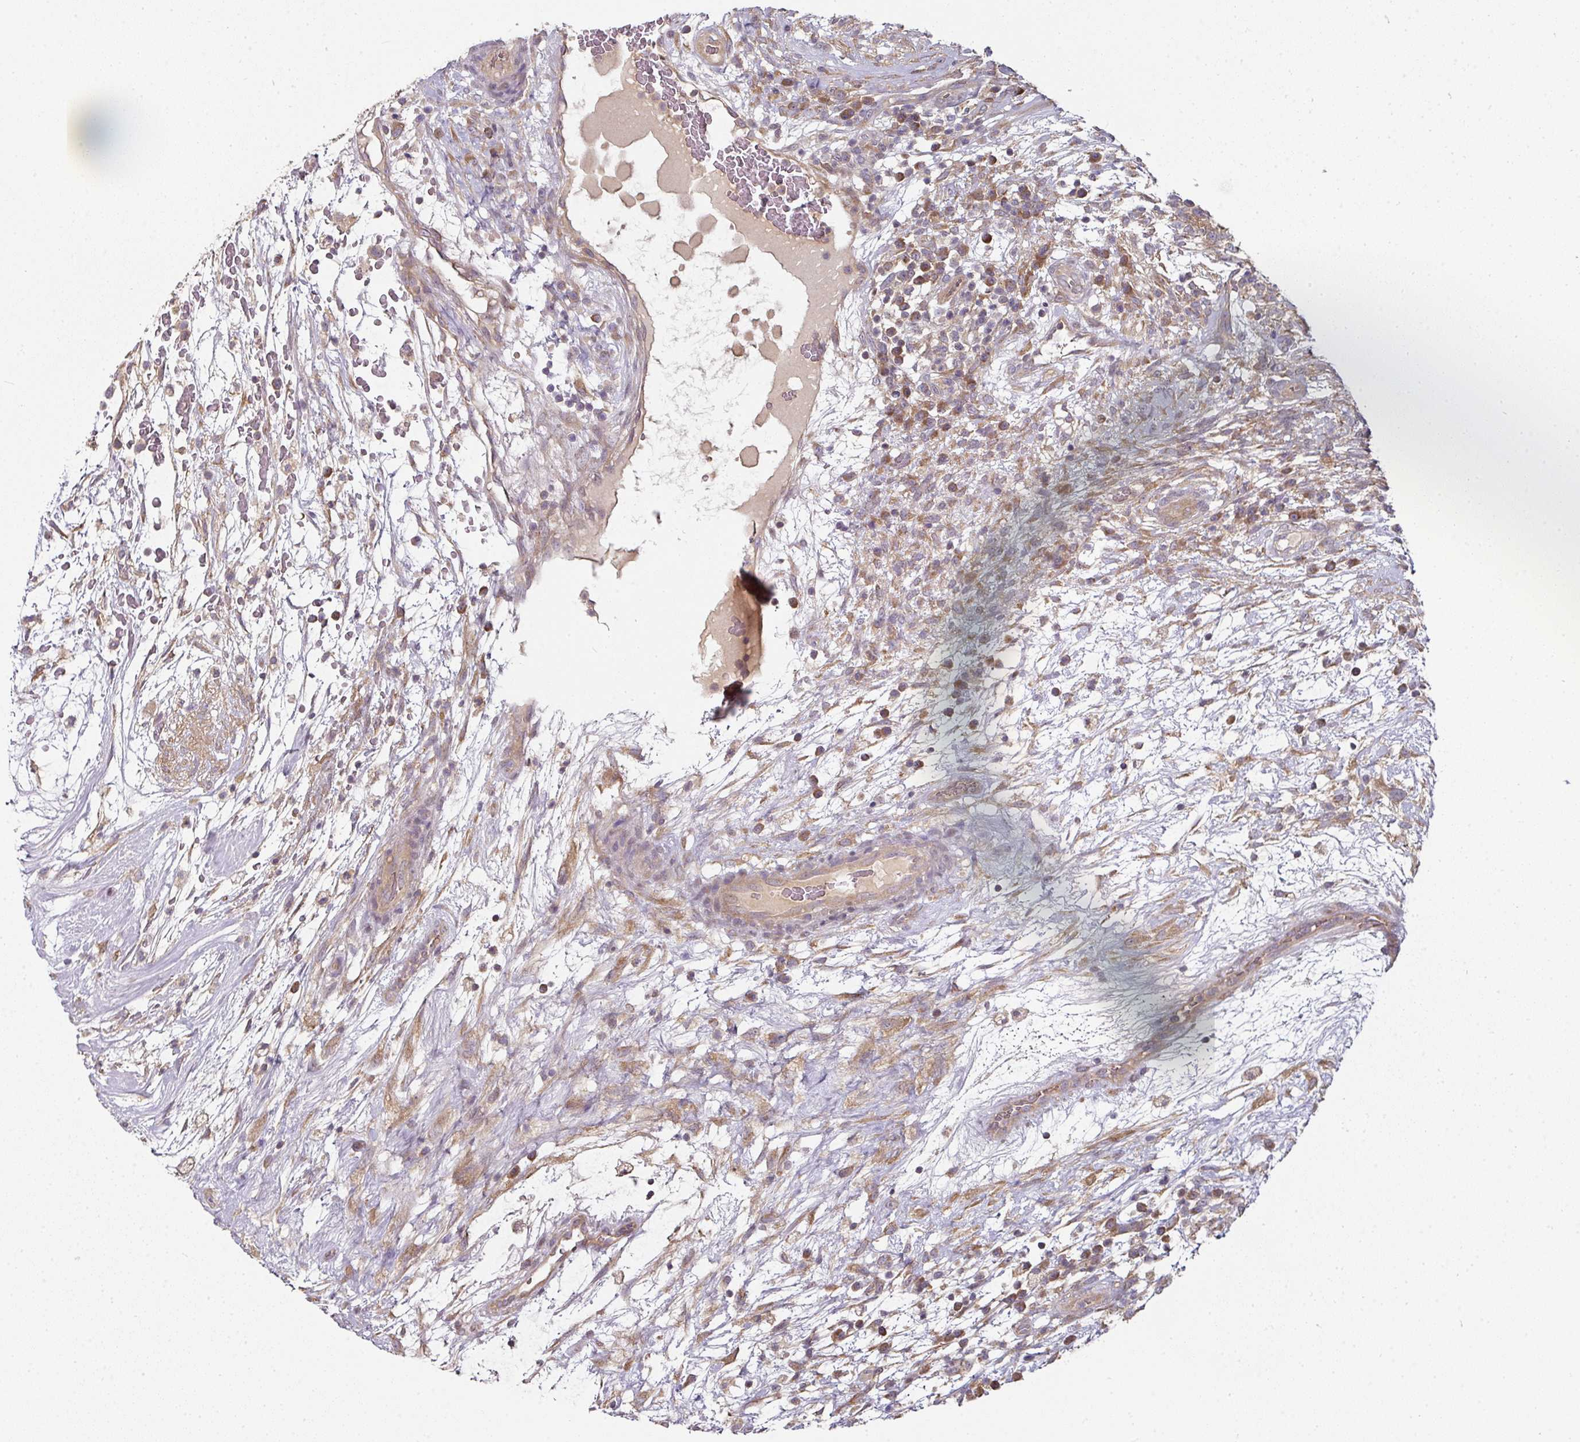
{"staining": {"intensity": "weak", "quantity": ">75%", "location": "cytoplasmic/membranous"}, "tissue": "testis cancer", "cell_type": "Tumor cells", "image_type": "cancer", "snomed": [{"axis": "morphology", "description": "Carcinoma, Embryonal, NOS"}, {"axis": "topography", "description": "Testis"}], "caption": "Immunohistochemical staining of human testis embryonal carcinoma displays low levels of weak cytoplasmic/membranous positivity in about >75% of tumor cells.", "gene": "MAP2K2", "patient": {"sex": "male", "age": 32}}